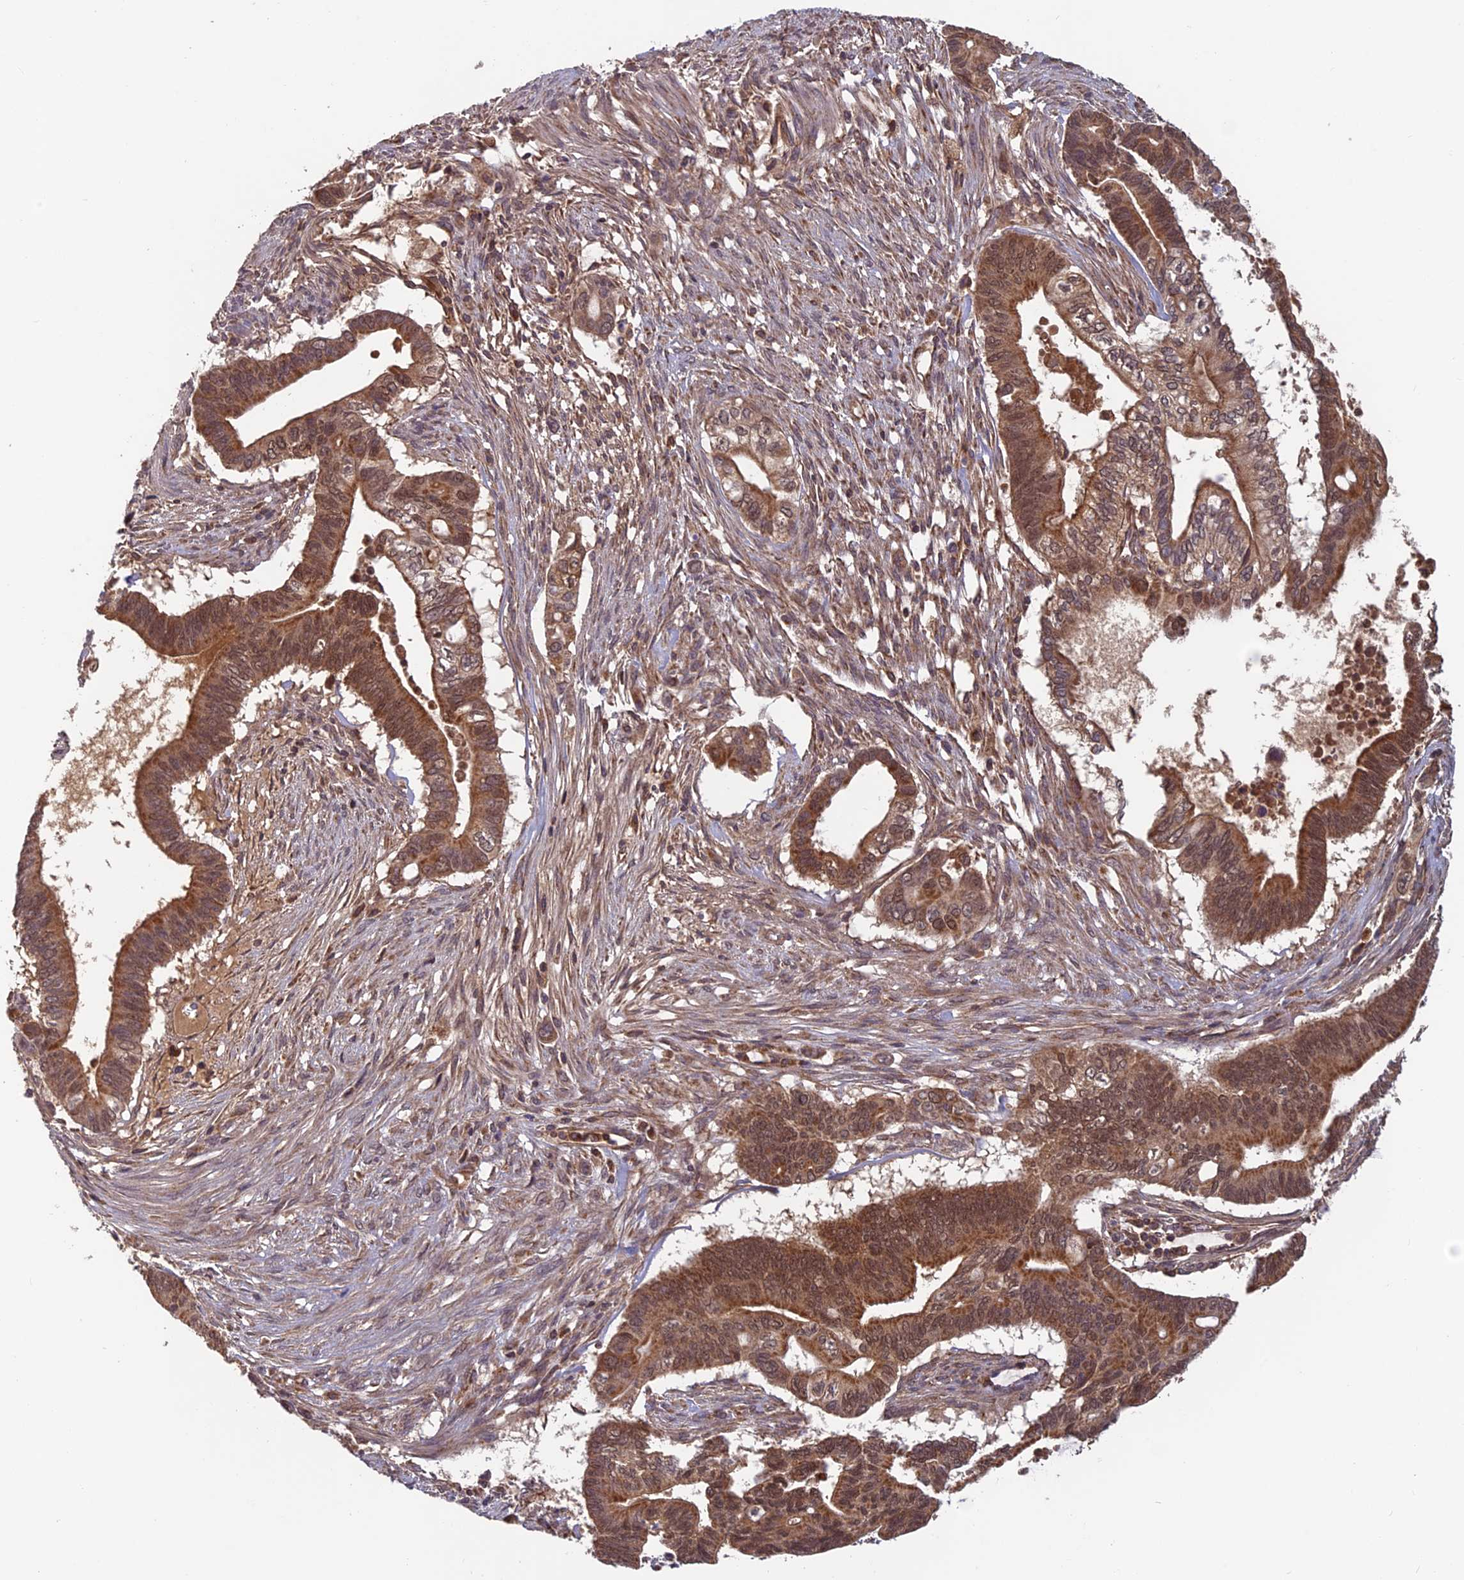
{"staining": {"intensity": "moderate", "quantity": ">75%", "location": "cytoplasmic/membranous"}, "tissue": "pancreatic cancer", "cell_type": "Tumor cells", "image_type": "cancer", "snomed": [{"axis": "morphology", "description": "Adenocarcinoma, NOS"}, {"axis": "topography", "description": "Pancreas"}], "caption": "The micrograph shows a brown stain indicating the presence of a protein in the cytoplasmic/membranous of tumor cells in adenocarcinoma (pancreatic).", "gene": "CCDC15", "patient": {"sex": "male", "age": 68}}